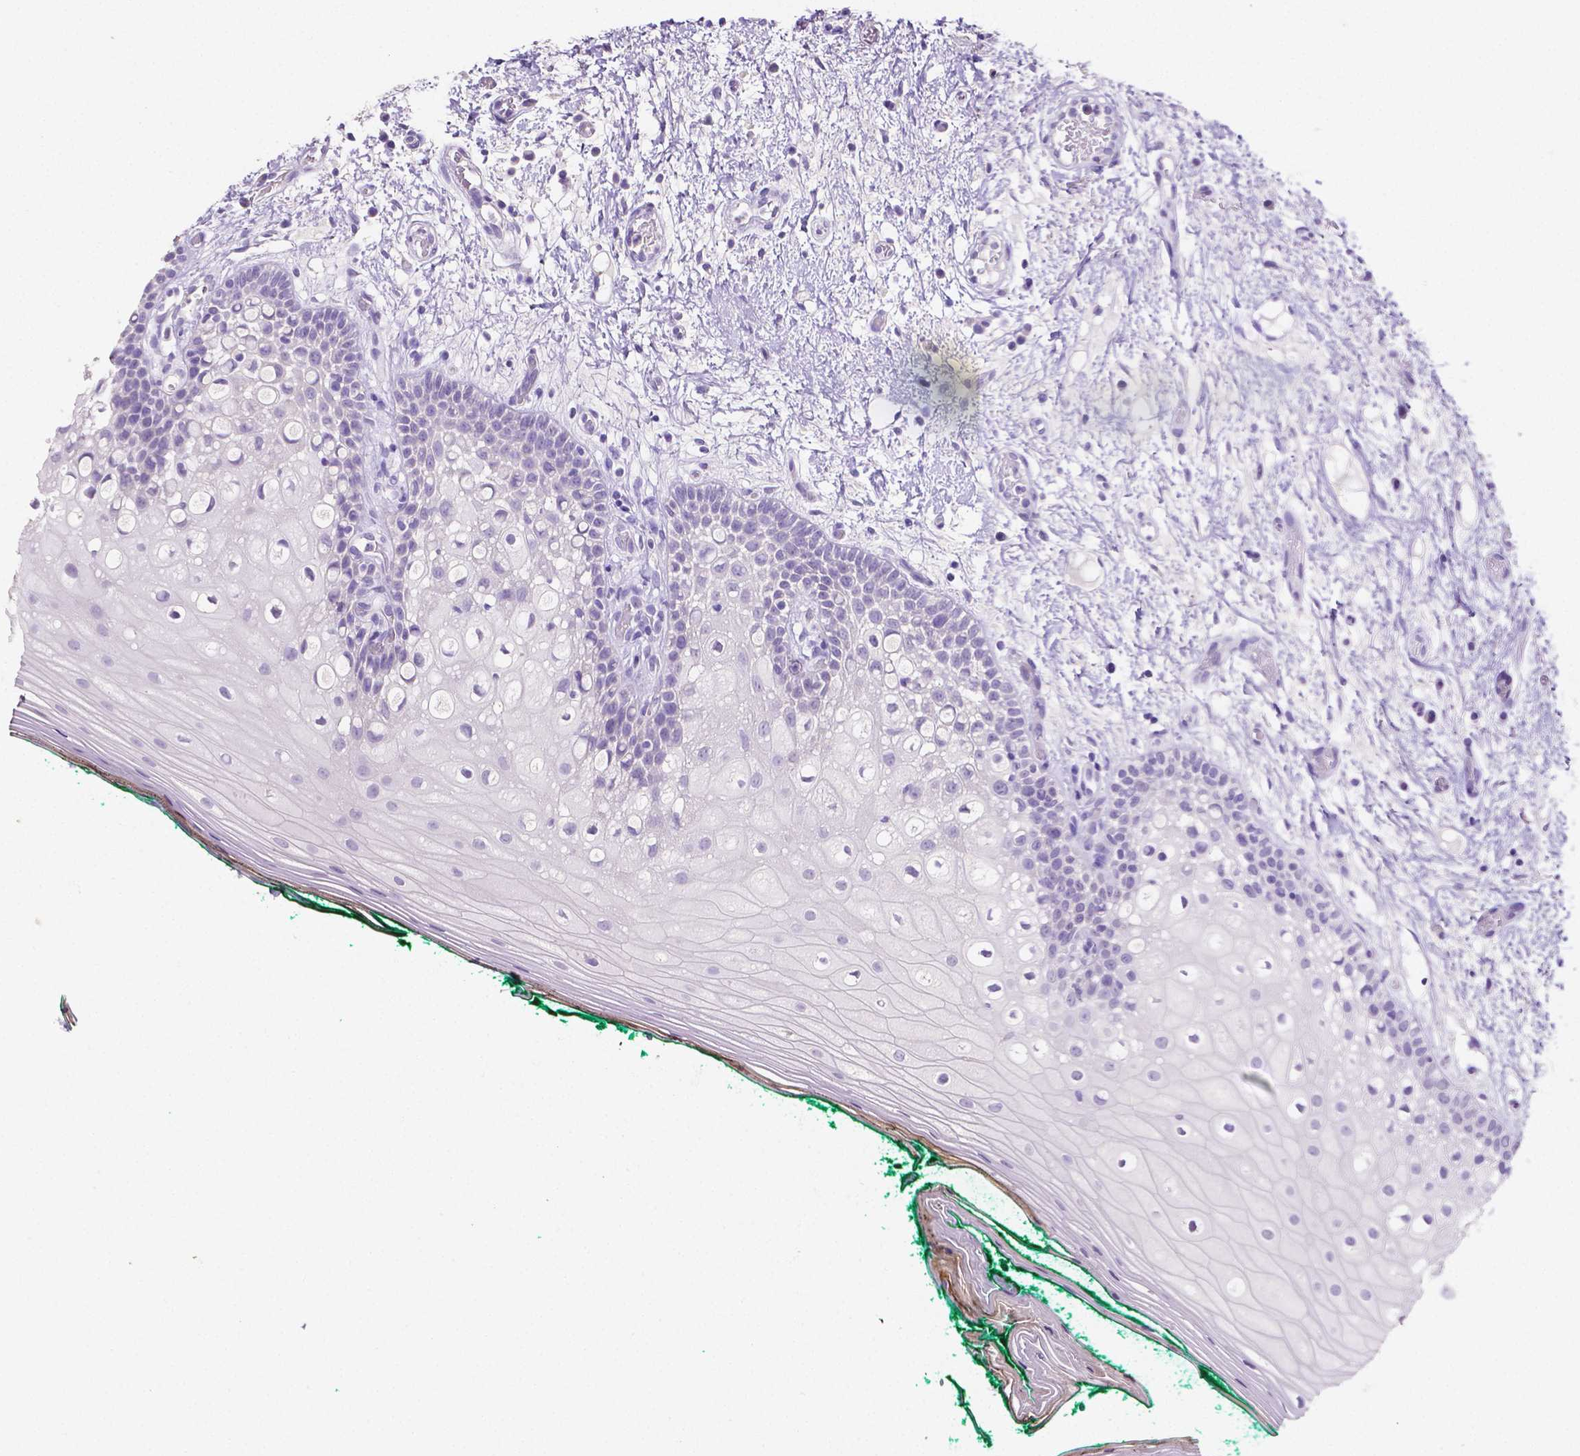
{"staining": {"intensity": "negative", "quantity": "none", "location": "none"}, "tissue": "oral mucosa", "cell_type": "Squamous epithelial cells", "image_type": "normal", "snomed": [{"axis": "morphology", "description": "Normal tissue, NOS"}, {"axis": "topography", "description": "Oral tissue"}], "caption": "Oral mucosa was stained to show a protein in brown. There is no significant expression in squamous epithelial cells. (Stains: DAB immunohistochemistry (IHC) with hematoxylin counter stain, Microscopy: brightfield microscopy at high magnification).", "gene": "SLC22A2", "patient": {"sex": "female", "age": 83}}